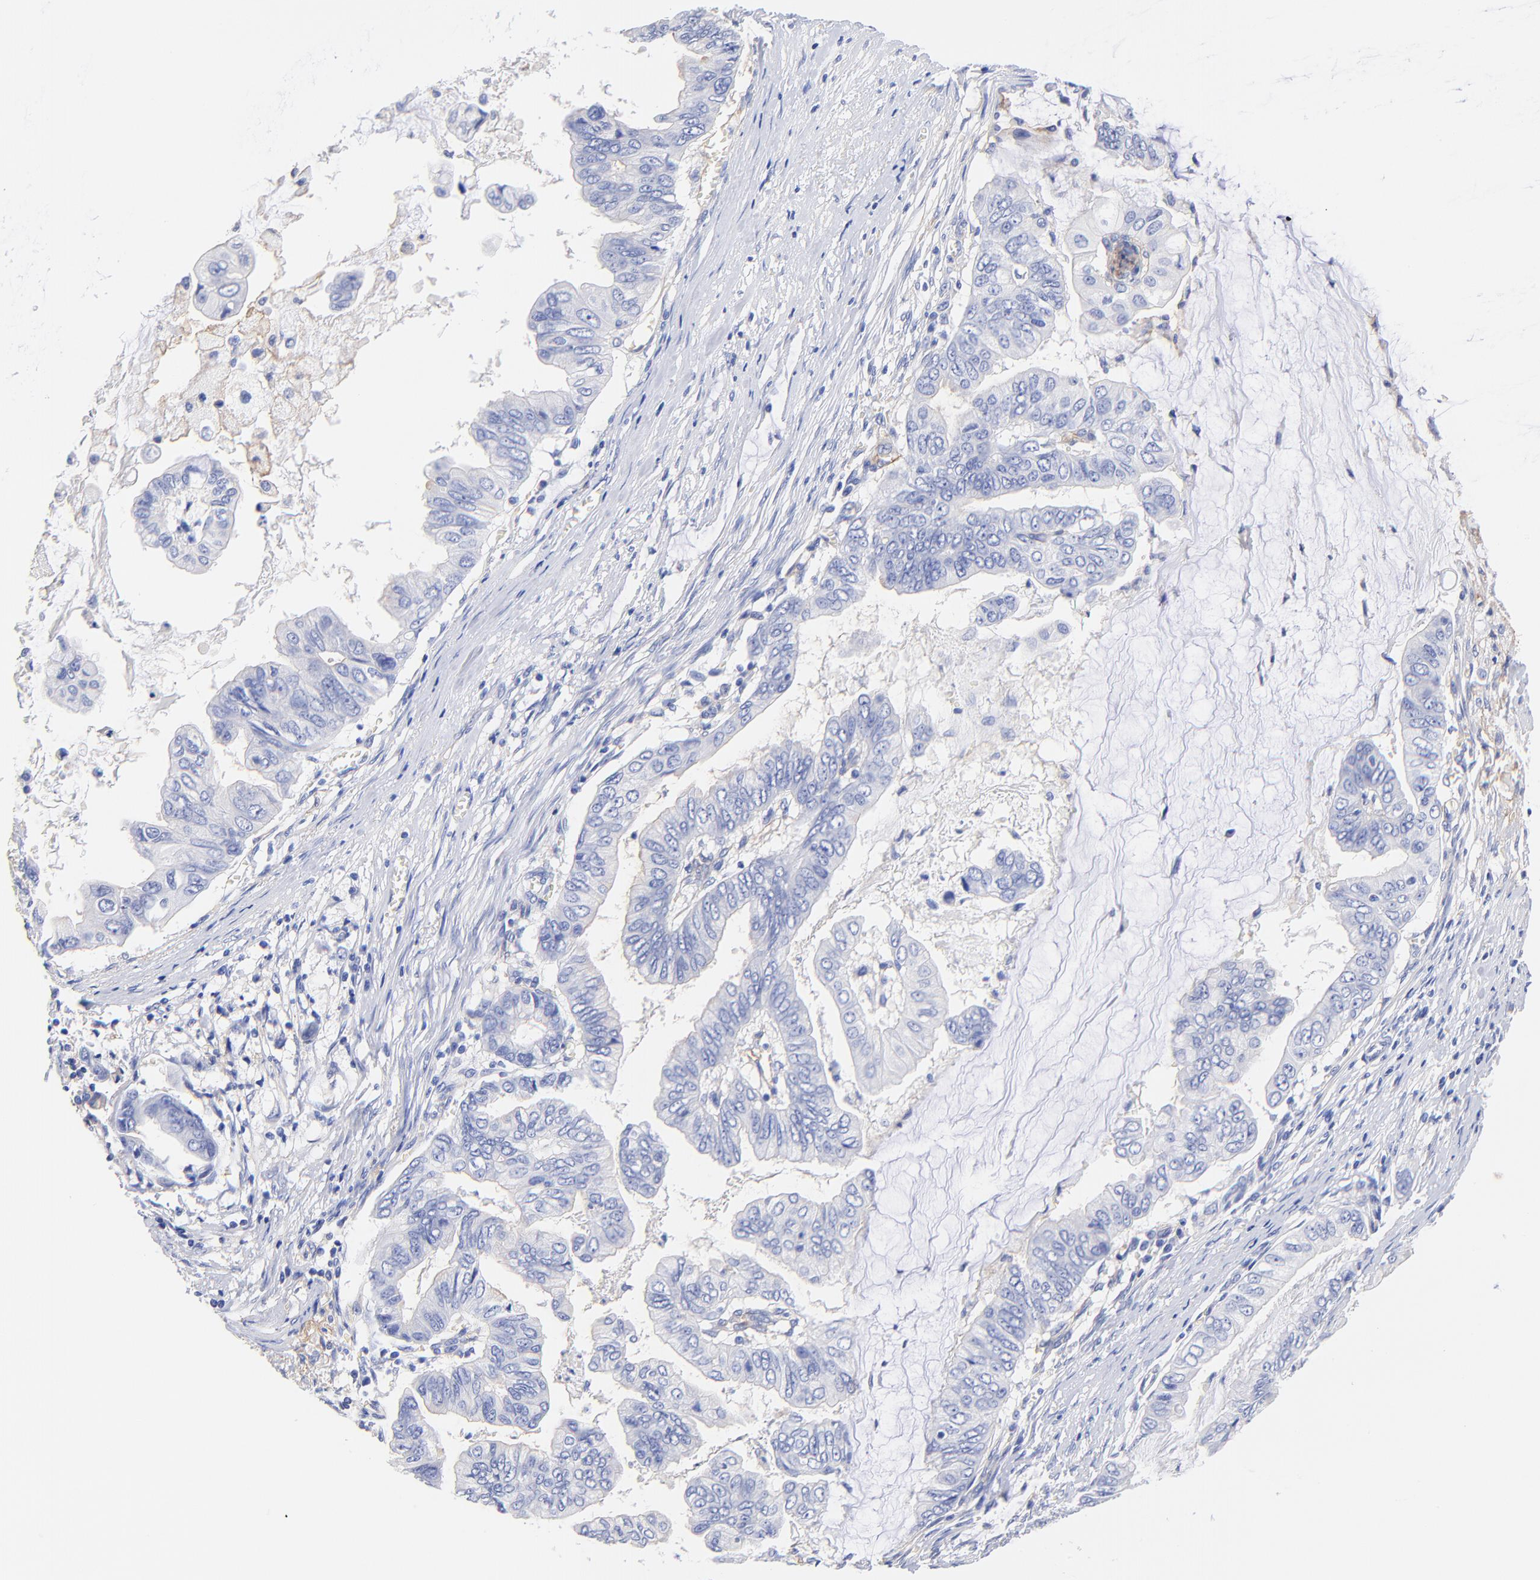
{"staining": {"intensity": "negative", "quantity": "none", "location": "none"}, "tissue": "stomach cancer", "cell_type": "Tumor cells", "image_type": "cancer", "snomed": [{"axis": "morphology", "description": "Adenocarcinoma, NOS"}, {"axis": "topography", "description": "Stomach, upper"}], "caption": "Immunohistochemistry micrograph of stomach cancer stained for a protein (brown), which reveals no expression in tumor cells. (DAB (3,3'-diaminobenzidine) IHC, high magnification).", "gene": "SLC44A2", "patient": {"sex": "male", "age": 80}}